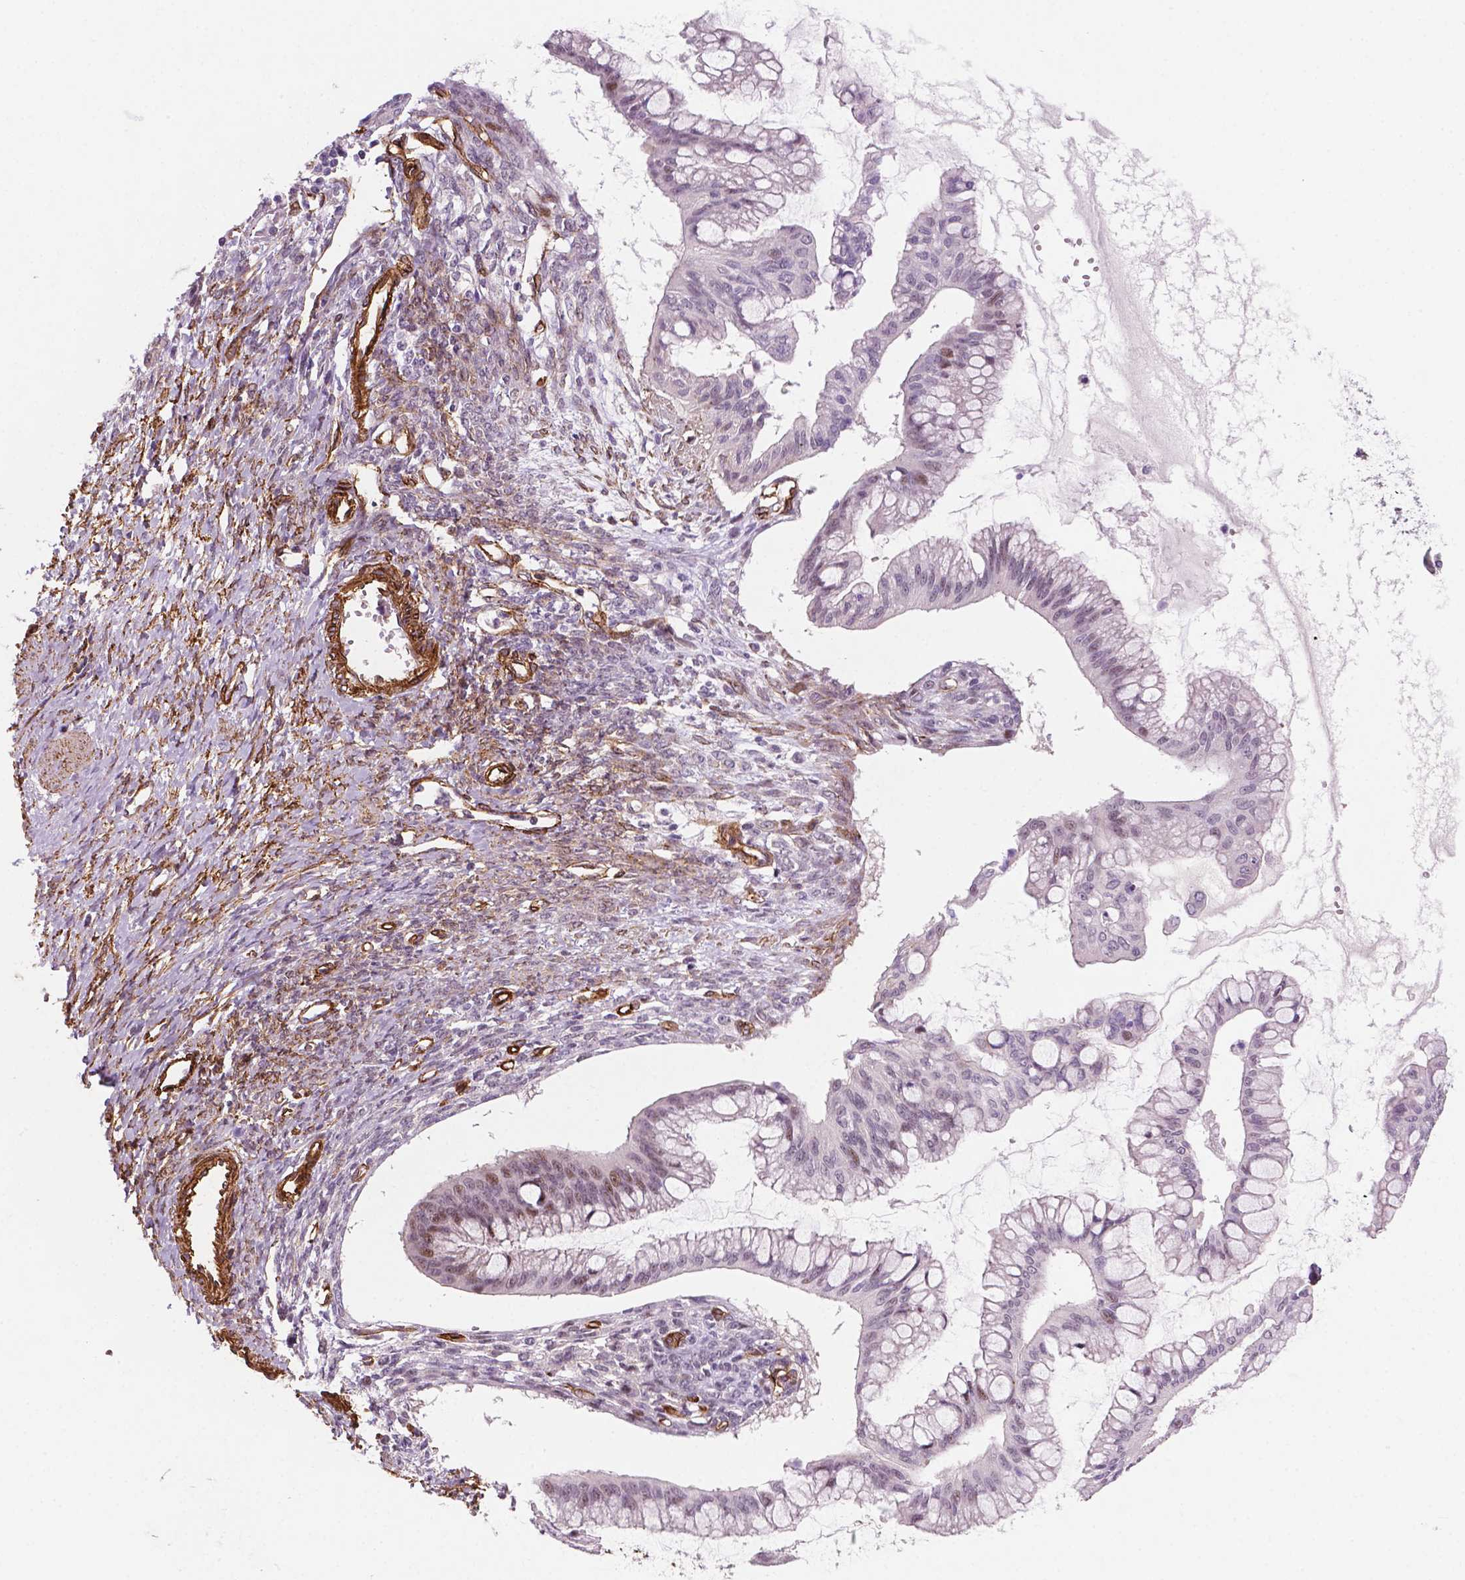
{"staining": {"intensity": "negative", "quantity": "none", "location": "none"}, "tissue": "ovarian cancer", "cell_type": "Tumor cells", "image_type": "cancer", "snomed": [{"axis": "morphology", "description": "Cystadenocarcinoma, mucinous, NOS"}, {"axis": "topography", "description": "Ovary"}], "caption": "Tumor cells are negative for brown protein staining in mucinous cystadenocarcinoma (ovarian).", "gene": "EGFL8", "patient": {"sex": "female", "age": 73}}